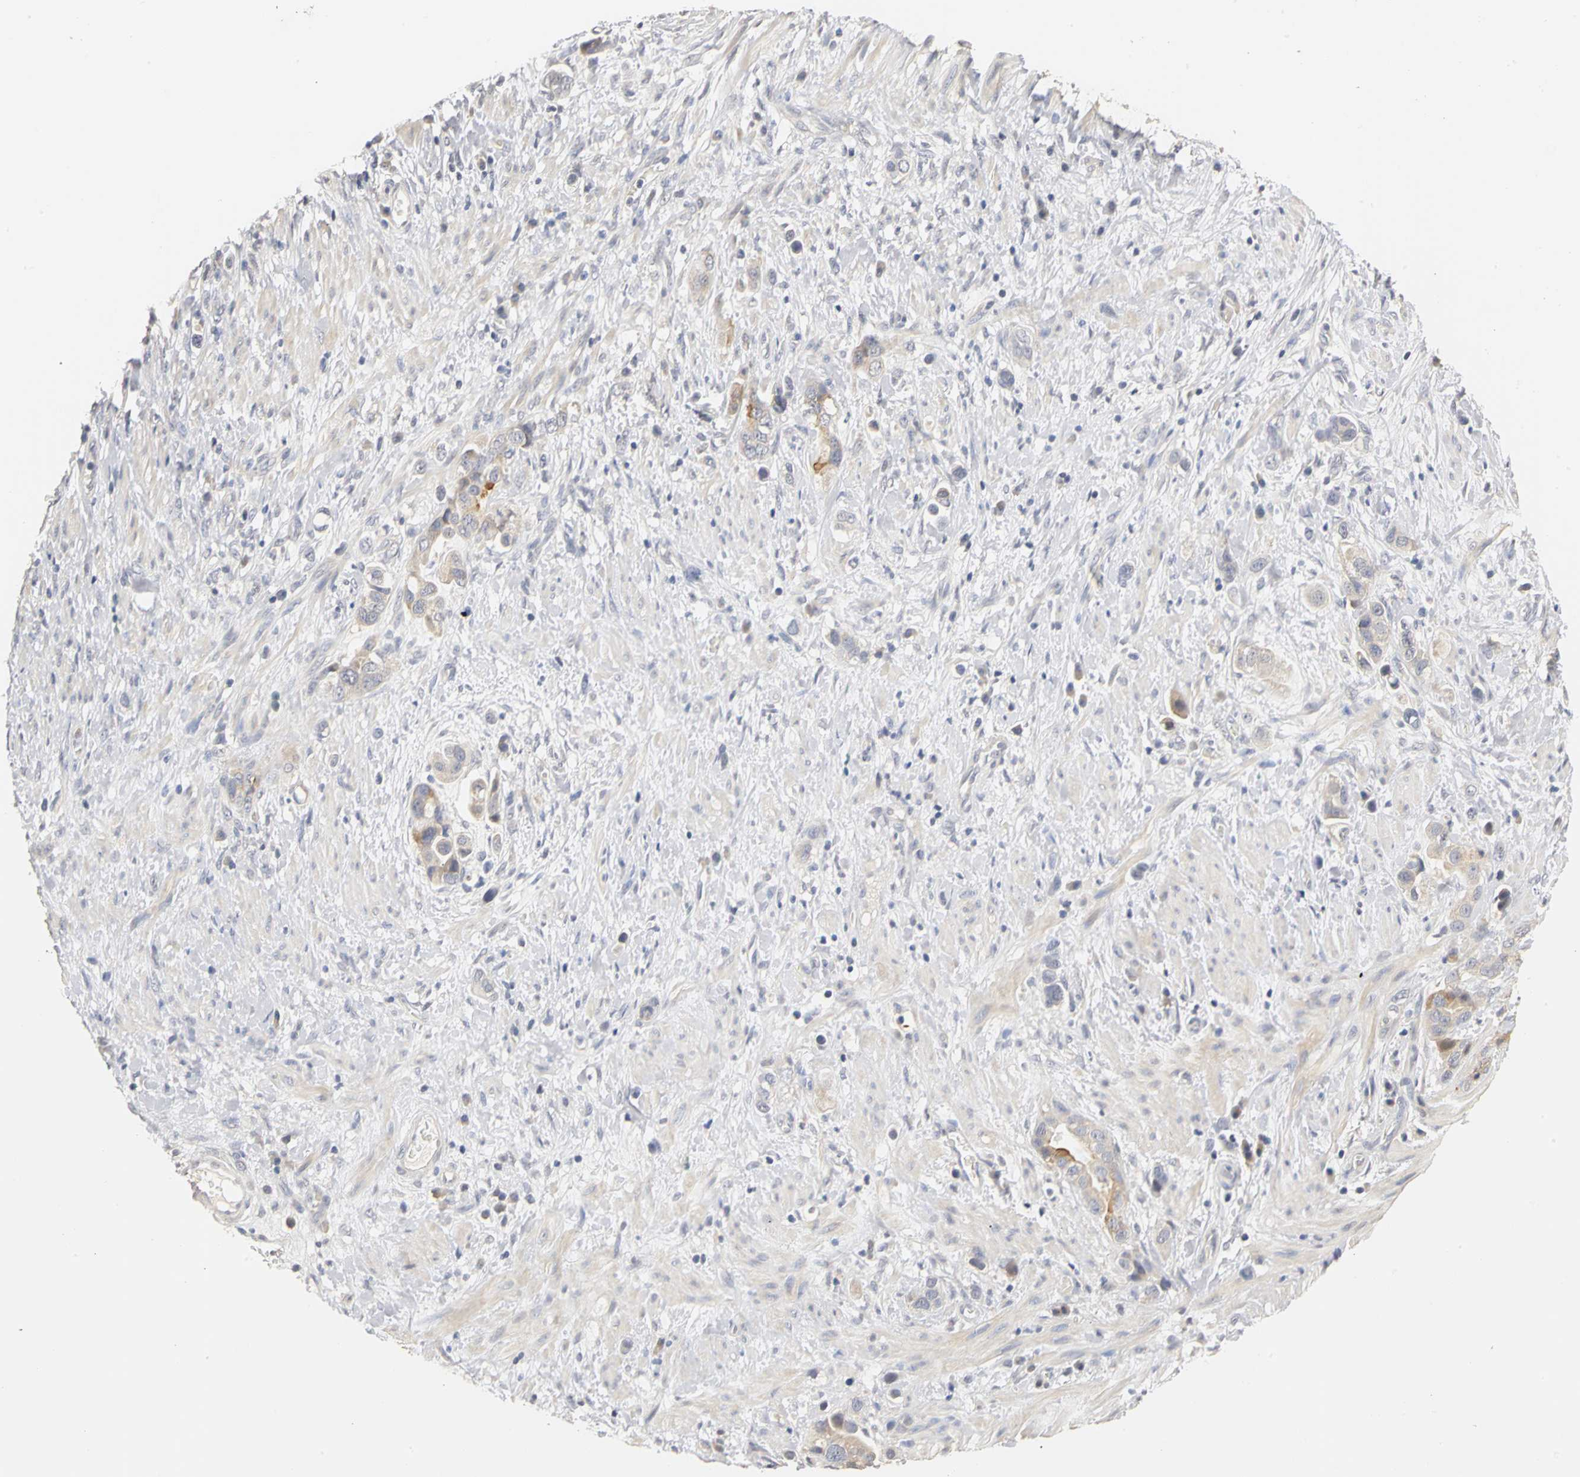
{"staining": {"intensity": "strong", "quantity": ">75%", "location": "cytoplasmic/membranous"}, "tissue": "stomach cancer", "cell_type": "Tumor cells", "image_type": "cancer", "snomed": [{"axis": "morphology", "description": "Adenocarcinoma, NOS"}, {"axis": "topography", "description": "Stomach, lower"}], "caption": "This histopathology image demonstrates immunohistochemistry (IHC) staining of human stomach cancer (adenocarcinoma), with high strong cytoplasmic/membranous expression in approximately >75% of tumor cells.", "gene": "PGR", "patient": {"sex": "female", "age": 93}}